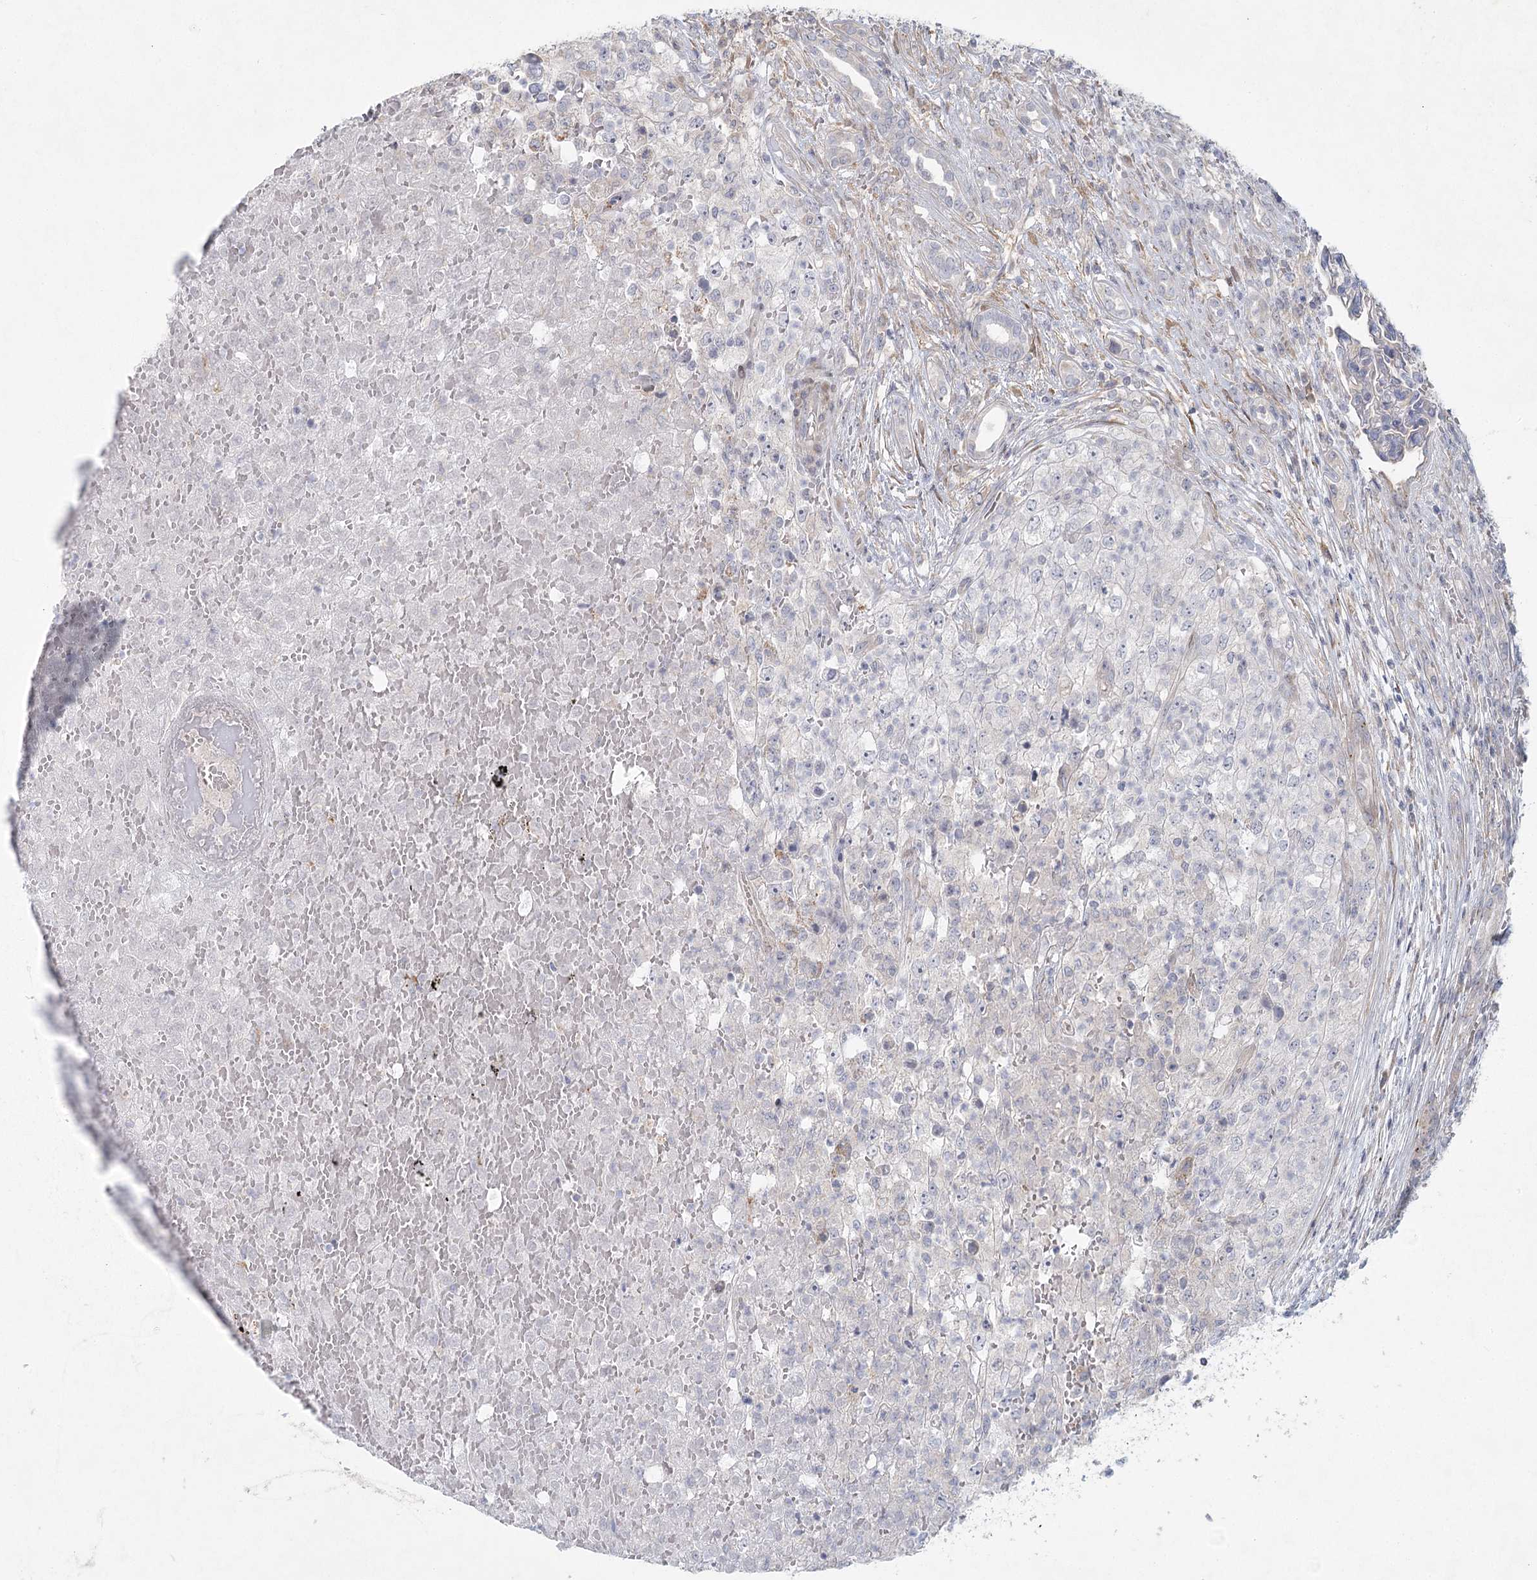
{"staining": {"intensity": "negative", "quantity": "none", "location": "none"}, "tissue": "renal cancer", "cell_type": "Tumor cells", "image_type": "cancer", "snomed": [{"axis": "morphology", "description": "Adenocarcinoma, NOS"}, {"axis": "topography", "description": "Kidney"}], "caption": "Immunohistochemistry (IHC) micrograph of neoplastic tissue: renal adenocarcinoma stained with DAB exhibits no significant protein staining in tumor cells.", "gene": "FAM110C", "patient": {"sex": "female", "age": 54}}